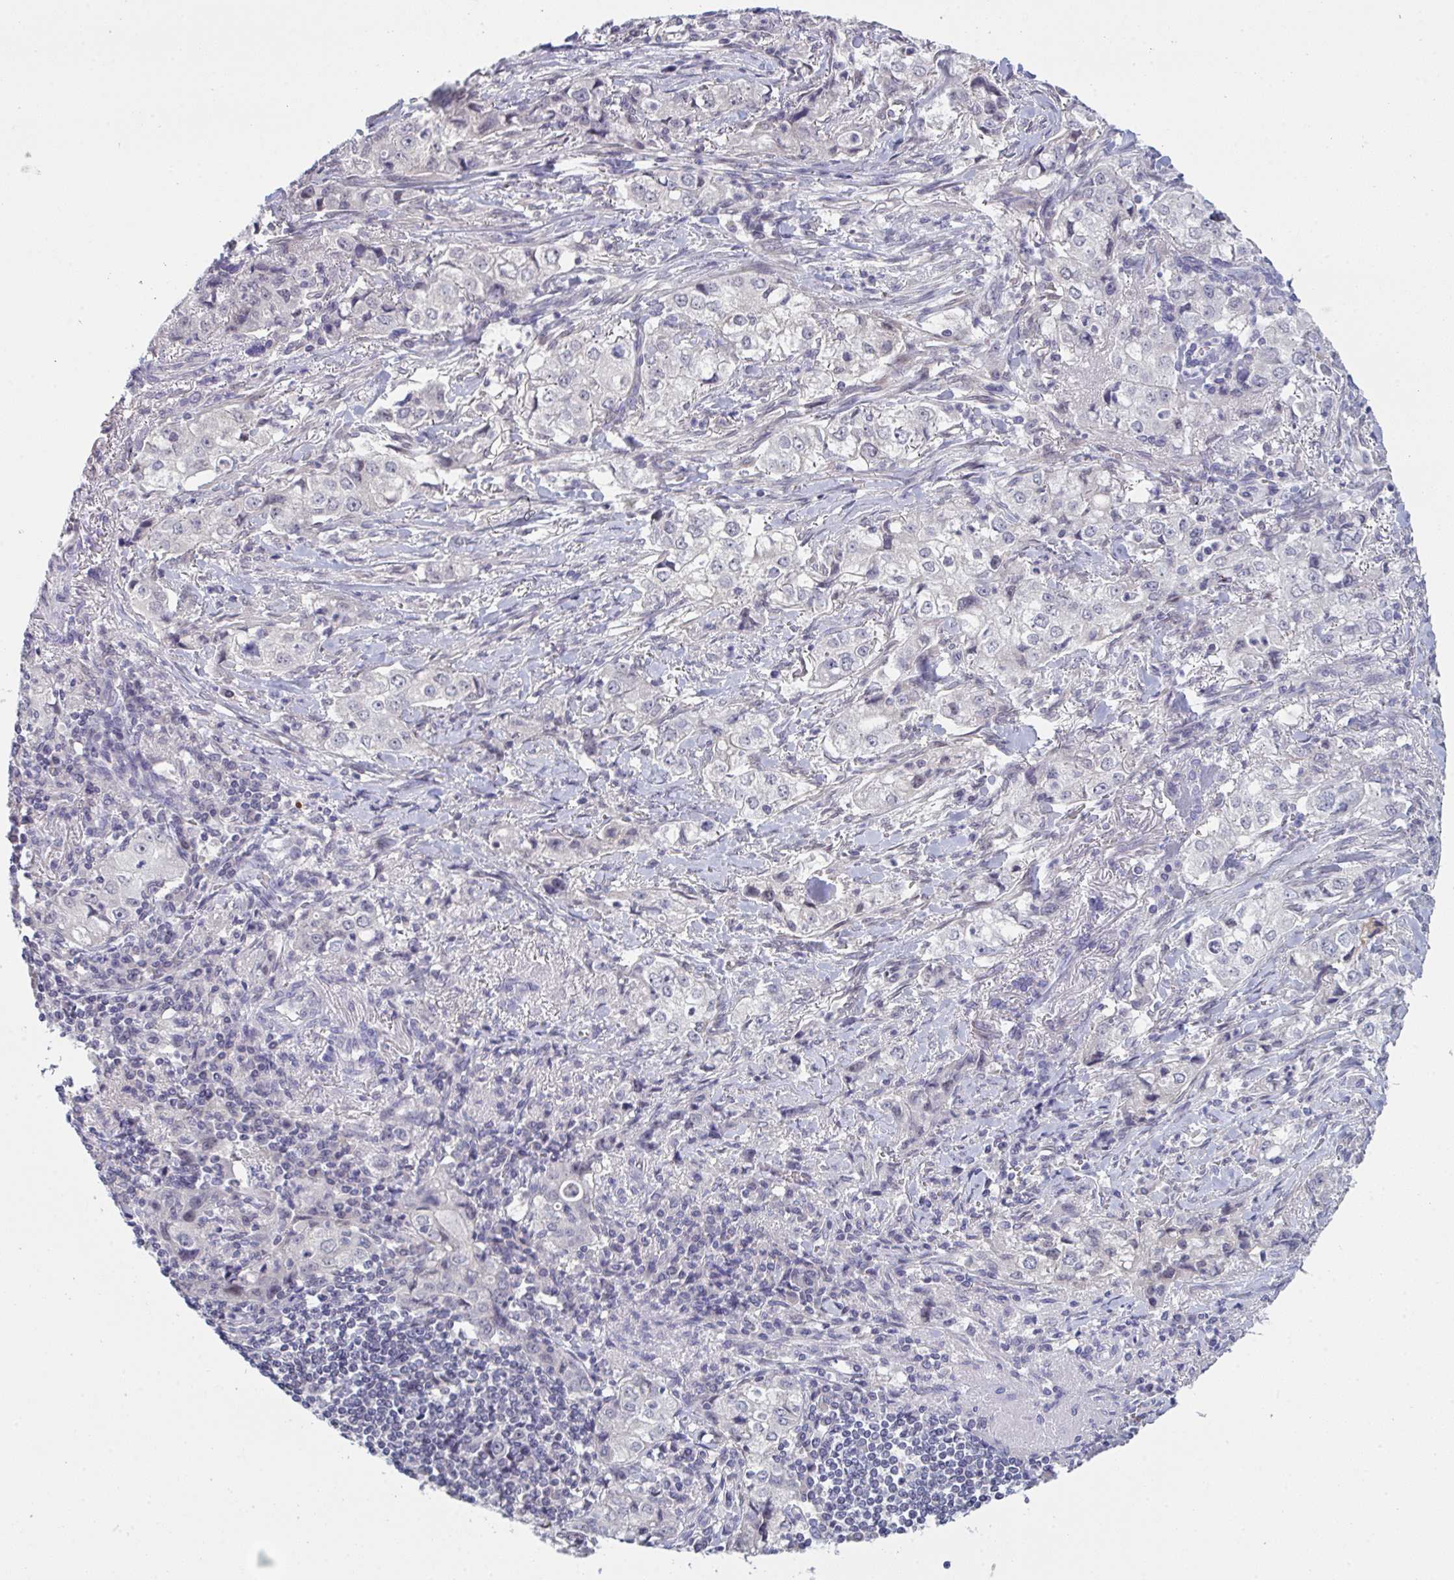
{"staining": {"intensity": "negative", "quantity": "none", "location": "none"}, "tissue": "stomach cancer", "cell_type": "Tumor cells", "image_type": "cancer", "snomed": [{"axis": "morphology", "description": "Adenocarcinoma, NOS"}, {"axis": "topography", "description": "Stomach, upper"}], "caption": "There is no significant expression in tumor cells of stomach cancer (adenocarcinoma).", "gene": "ZNF784", "patient": {"sex": "male", "age": 75}}